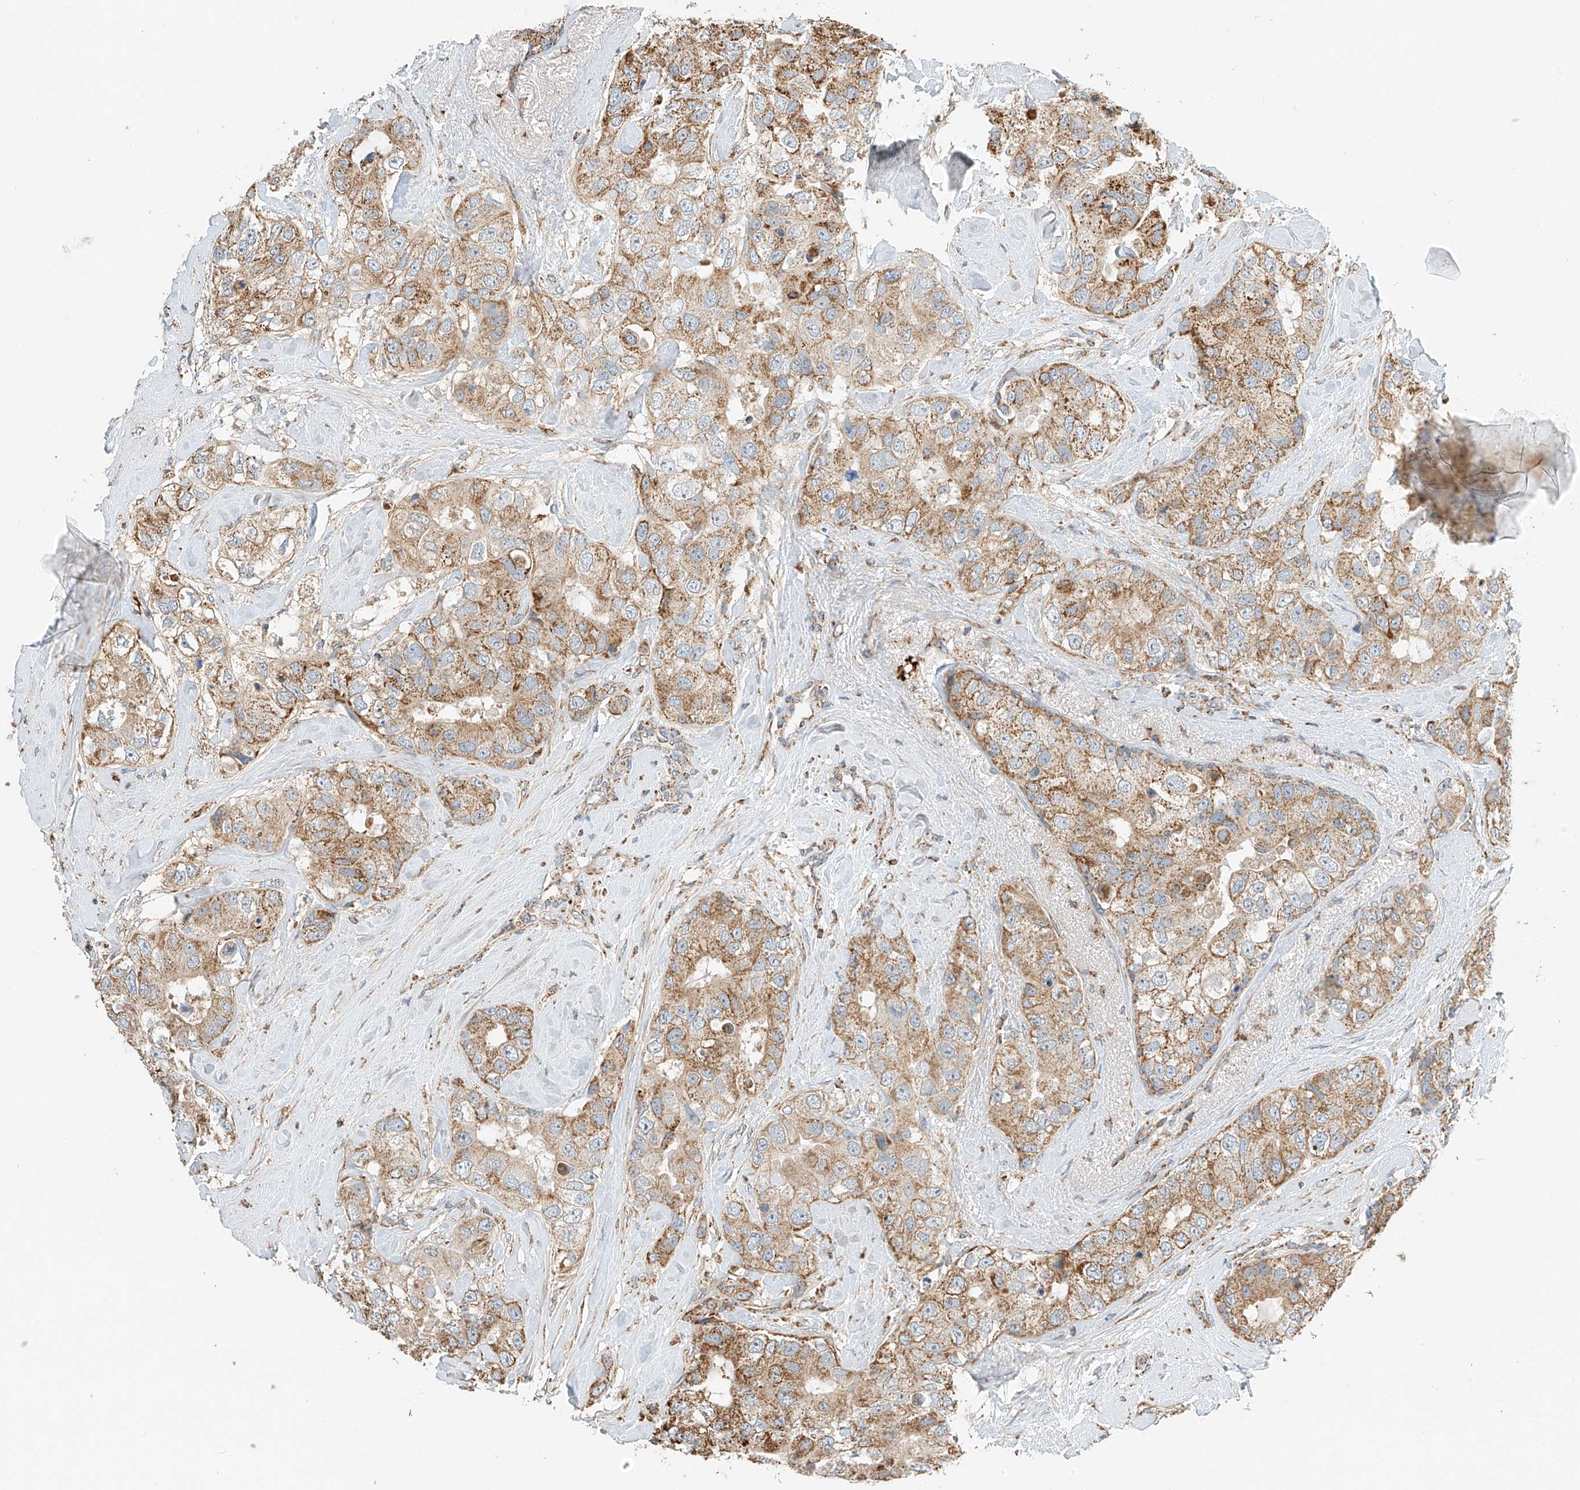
{"staining": {"intensity": "moderate", "quantity": ">75%", "location": "cytoplasmic/membranous"}, "tissue": "breast cancer", "cell_type": "Tumor cells", "image_type": "cancer", "snomed": [{"axis": "morphology", "description": "Duct carcinoma"}, {"axis": "topography", "description": "Breast"}], "caption": "Brown immunohistochemical staining in human breast invasive ductal carcinoma displays moderate cytoplasmic/membranous positivity in approximately >75% of tumor cells.", "gene": "YIPF7", "patient": {"sex": "female", "age": 62}}